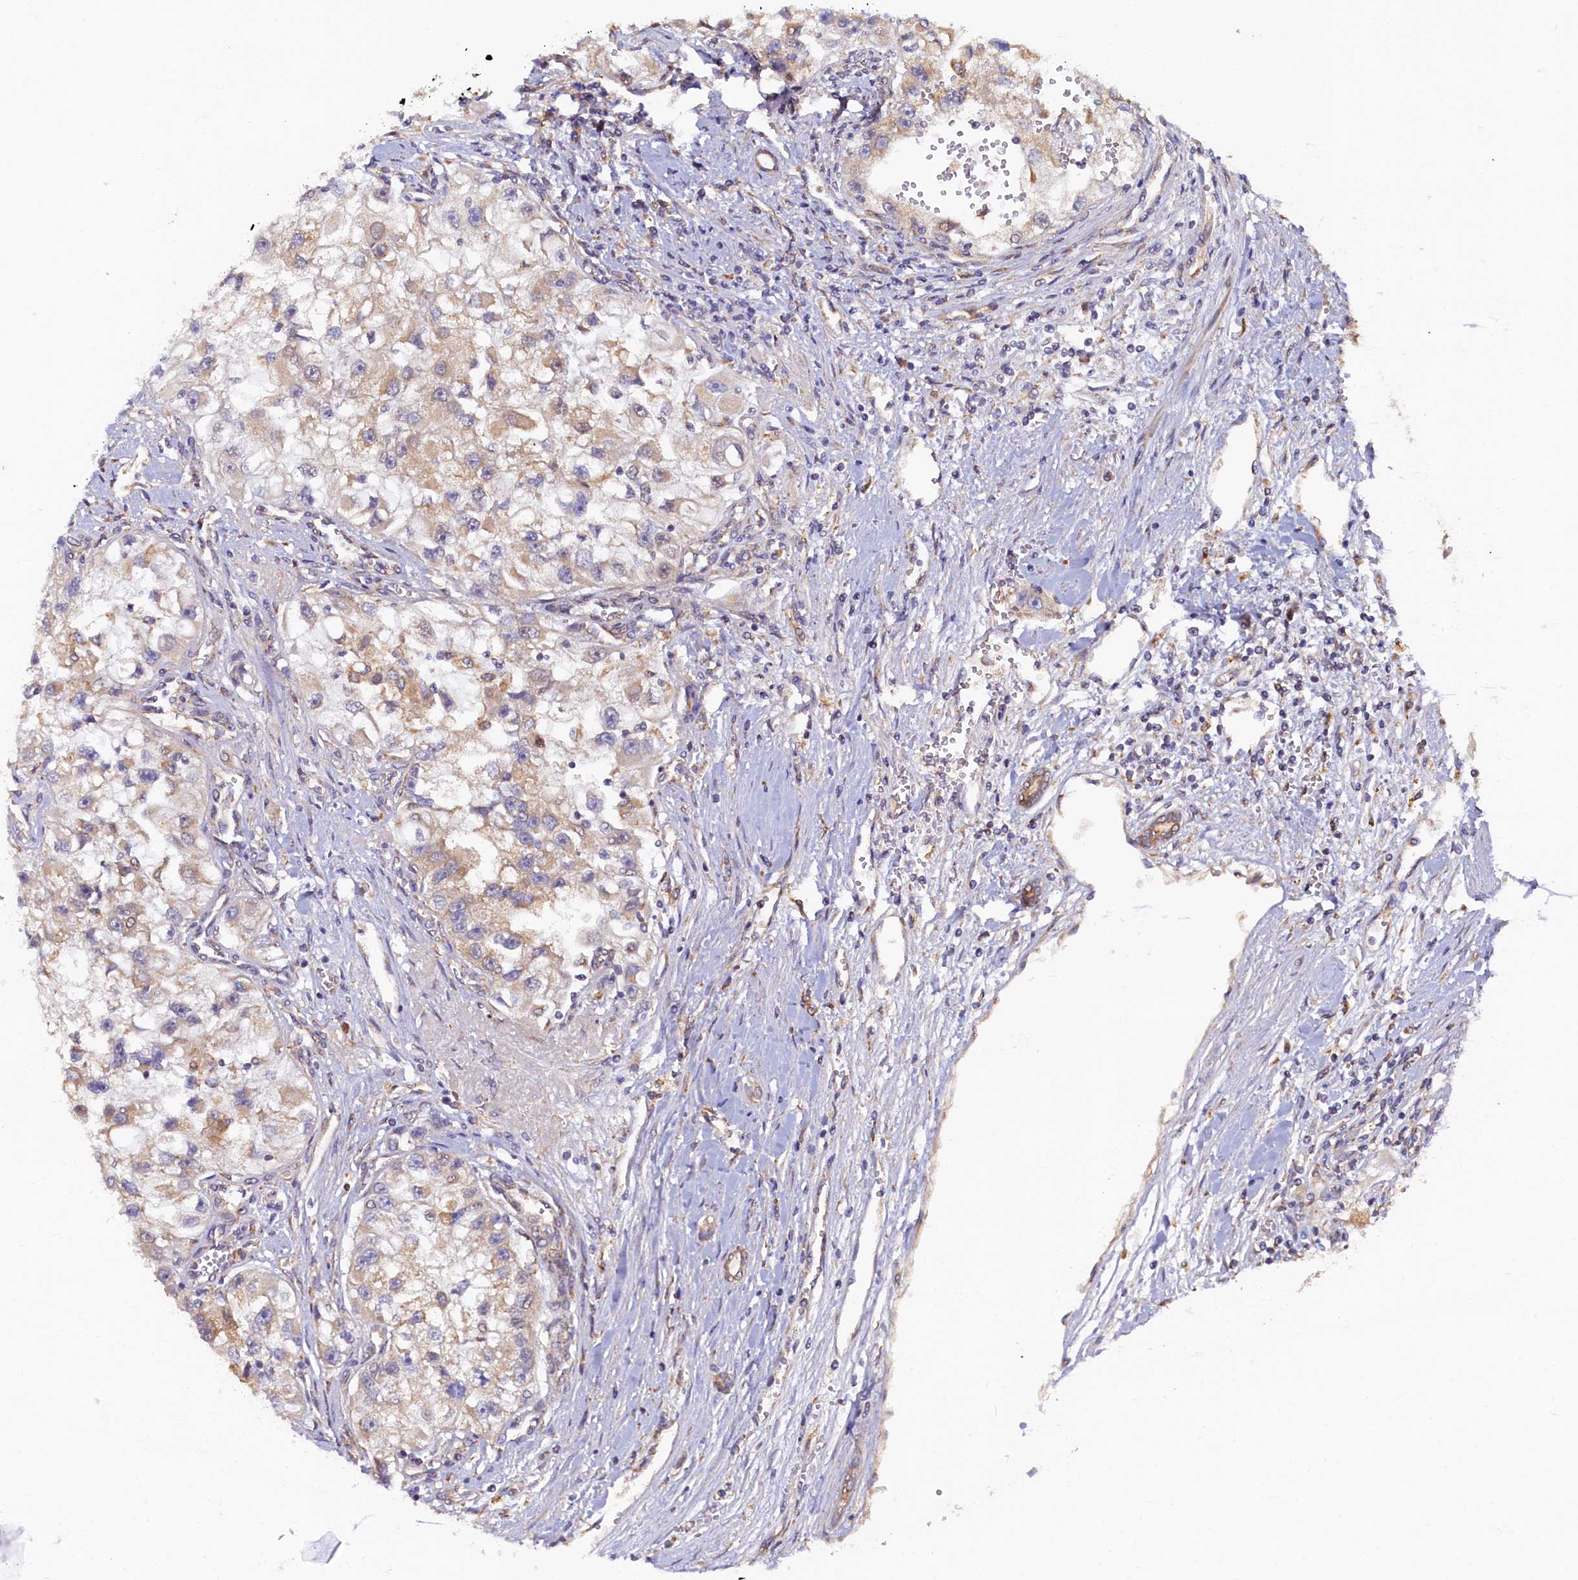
{"staining": {"intensity": "moderate", "quantity": "<25%", "location": "cytoplasmic/membranous"}, "tissue": "renal cancer", "cell_type": "Tumor cells", "image_type": "cancer", "snomed": [{"axis": "morphology", "description": "Adenocarcinoma, NOS"}, {"axis": "topography", "description": "Kidney"}], "caption": "Human renal adenocarcinoma stained for a protein (brown) exhibits moderate cytoplasmic/membranous positive expression in approximately <25% of tumor cells.", "gene": "STX12", "patient": {"sex": "male", "age": 63}}